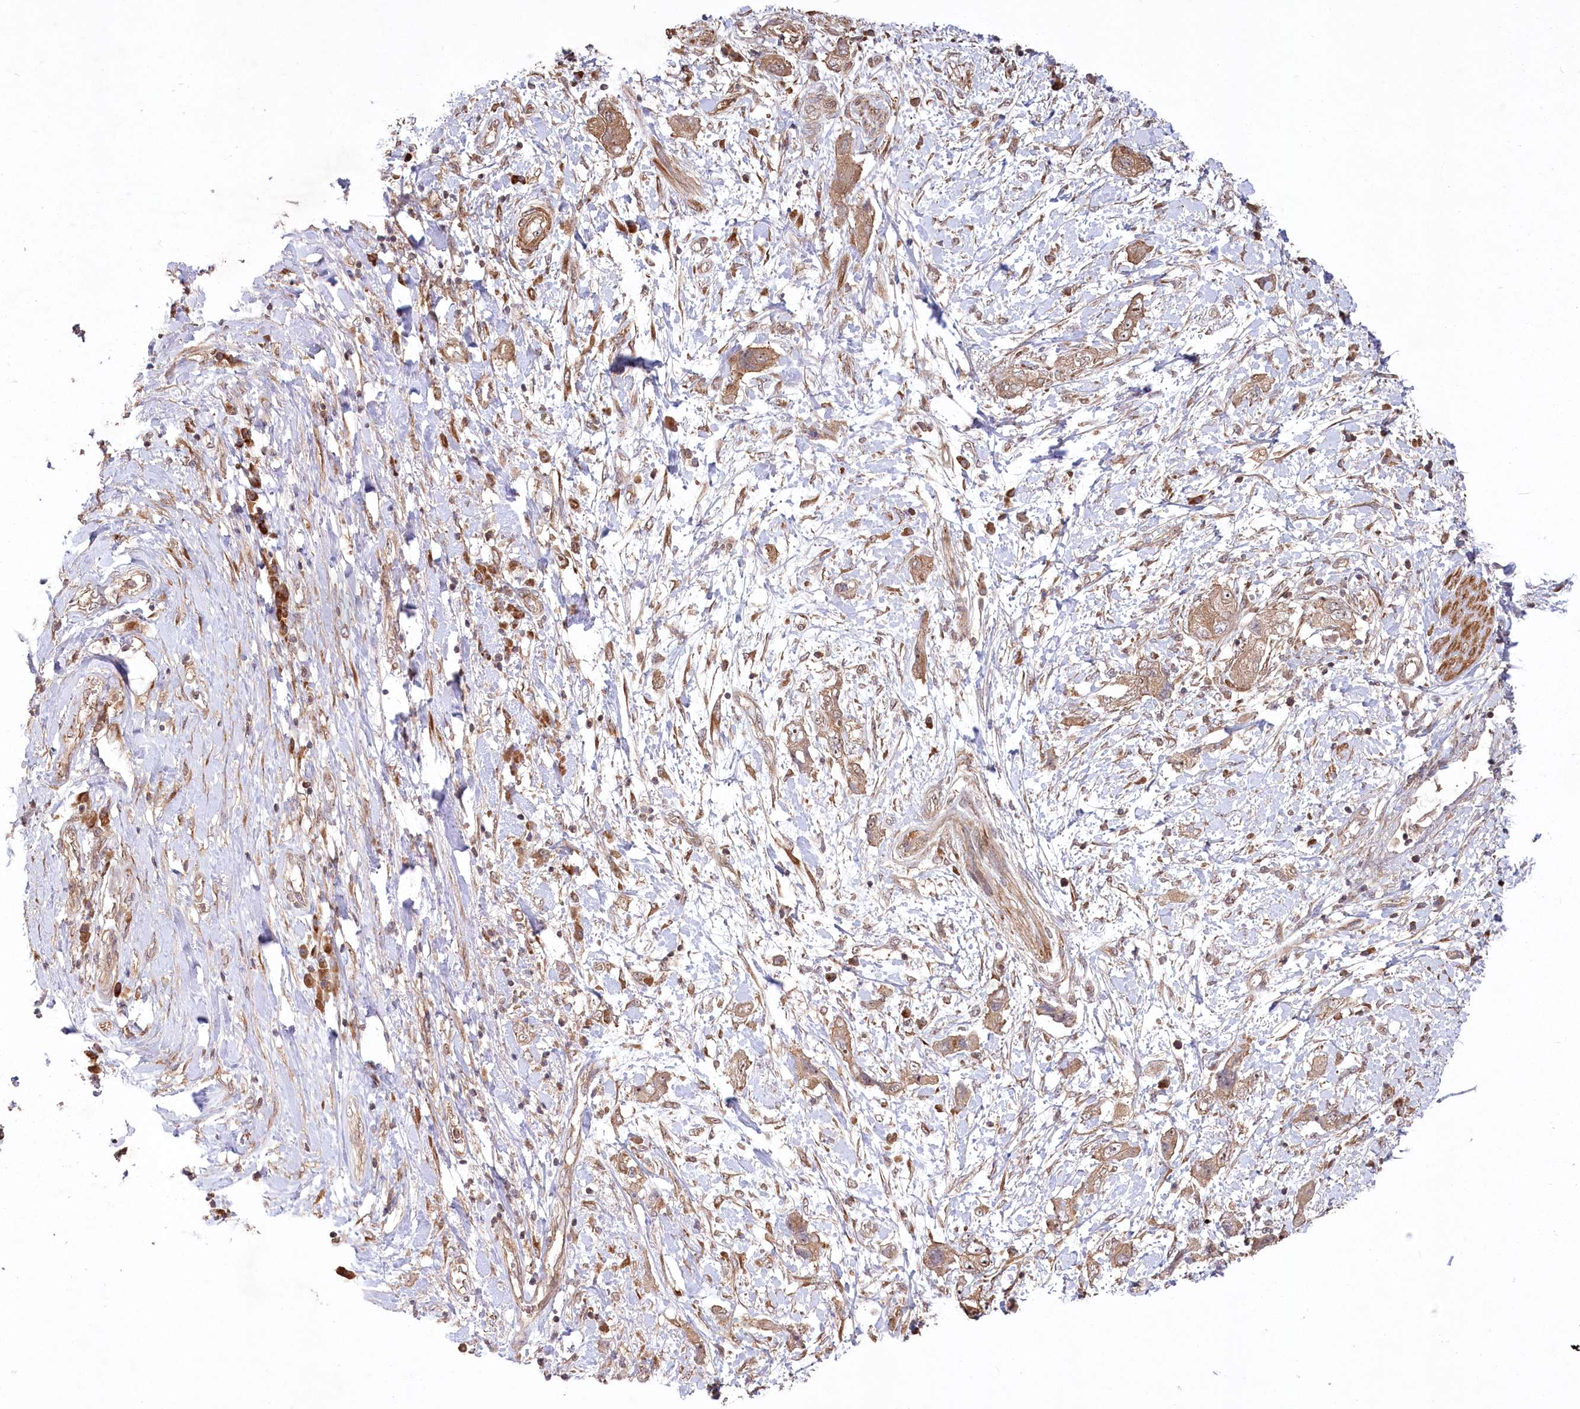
{"staining": {"intensity": "moderate", "quantity": ">75%", "location": "cytoplasmic/membranous"}, "tissue": "pancreatic cancer", "cell_type": "Tumor cells", "image_type": "cancer", "snomed": [{"axis": "morphology", "description": "Adenocarcinoma, NOS"}, {"axis": "topography", "description": "Pancreas"}], "caption": "This is an image of immunohistochemistry staining of pancreatic adenocarcinoma, which shows moderate expression in the cytoplasmic/membranous of tumor cells.", "gene": "TBCA", "patient": {"sex": "female", "age": 73}}